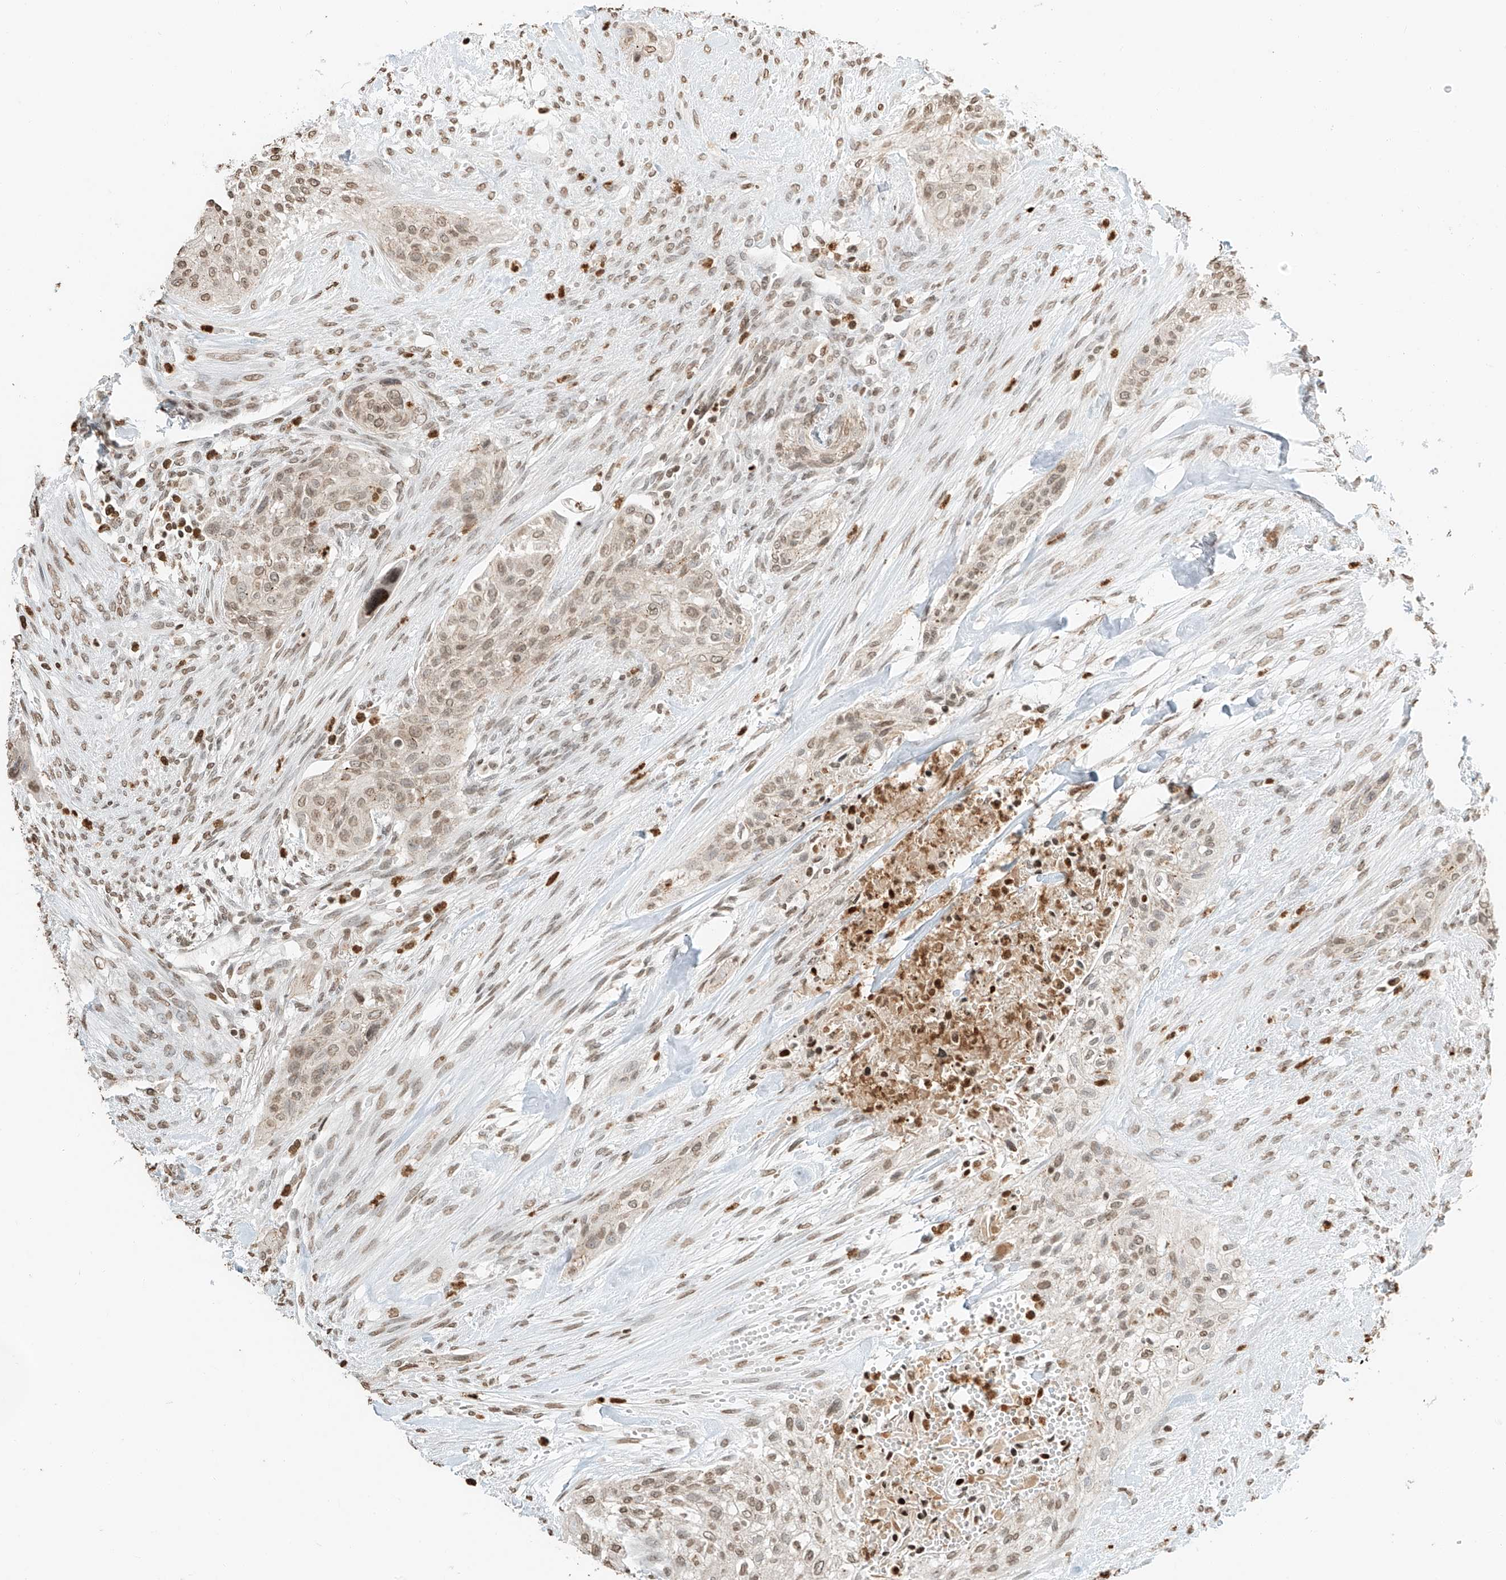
{"staining": {"intensity": "weak", "quantity": ">75%", "location": "nuclear"}, "tissue": "urothelial cancer", "cell_type": "Tumor cells", "image_type": "cancer", "snomed": [{"axis": "morphology", "description": "Urothelial carcinoma, High grade"}, {"axis": "topography", "description": "Urinary bladder"}], "caption": "Protein staining by IHC demonstrates weak nuclear positivity in approximately >75% of tumor cells in urothelial cancer.", "gene": "C17orf58", "patient": {"sex": "male", "age": 35}}